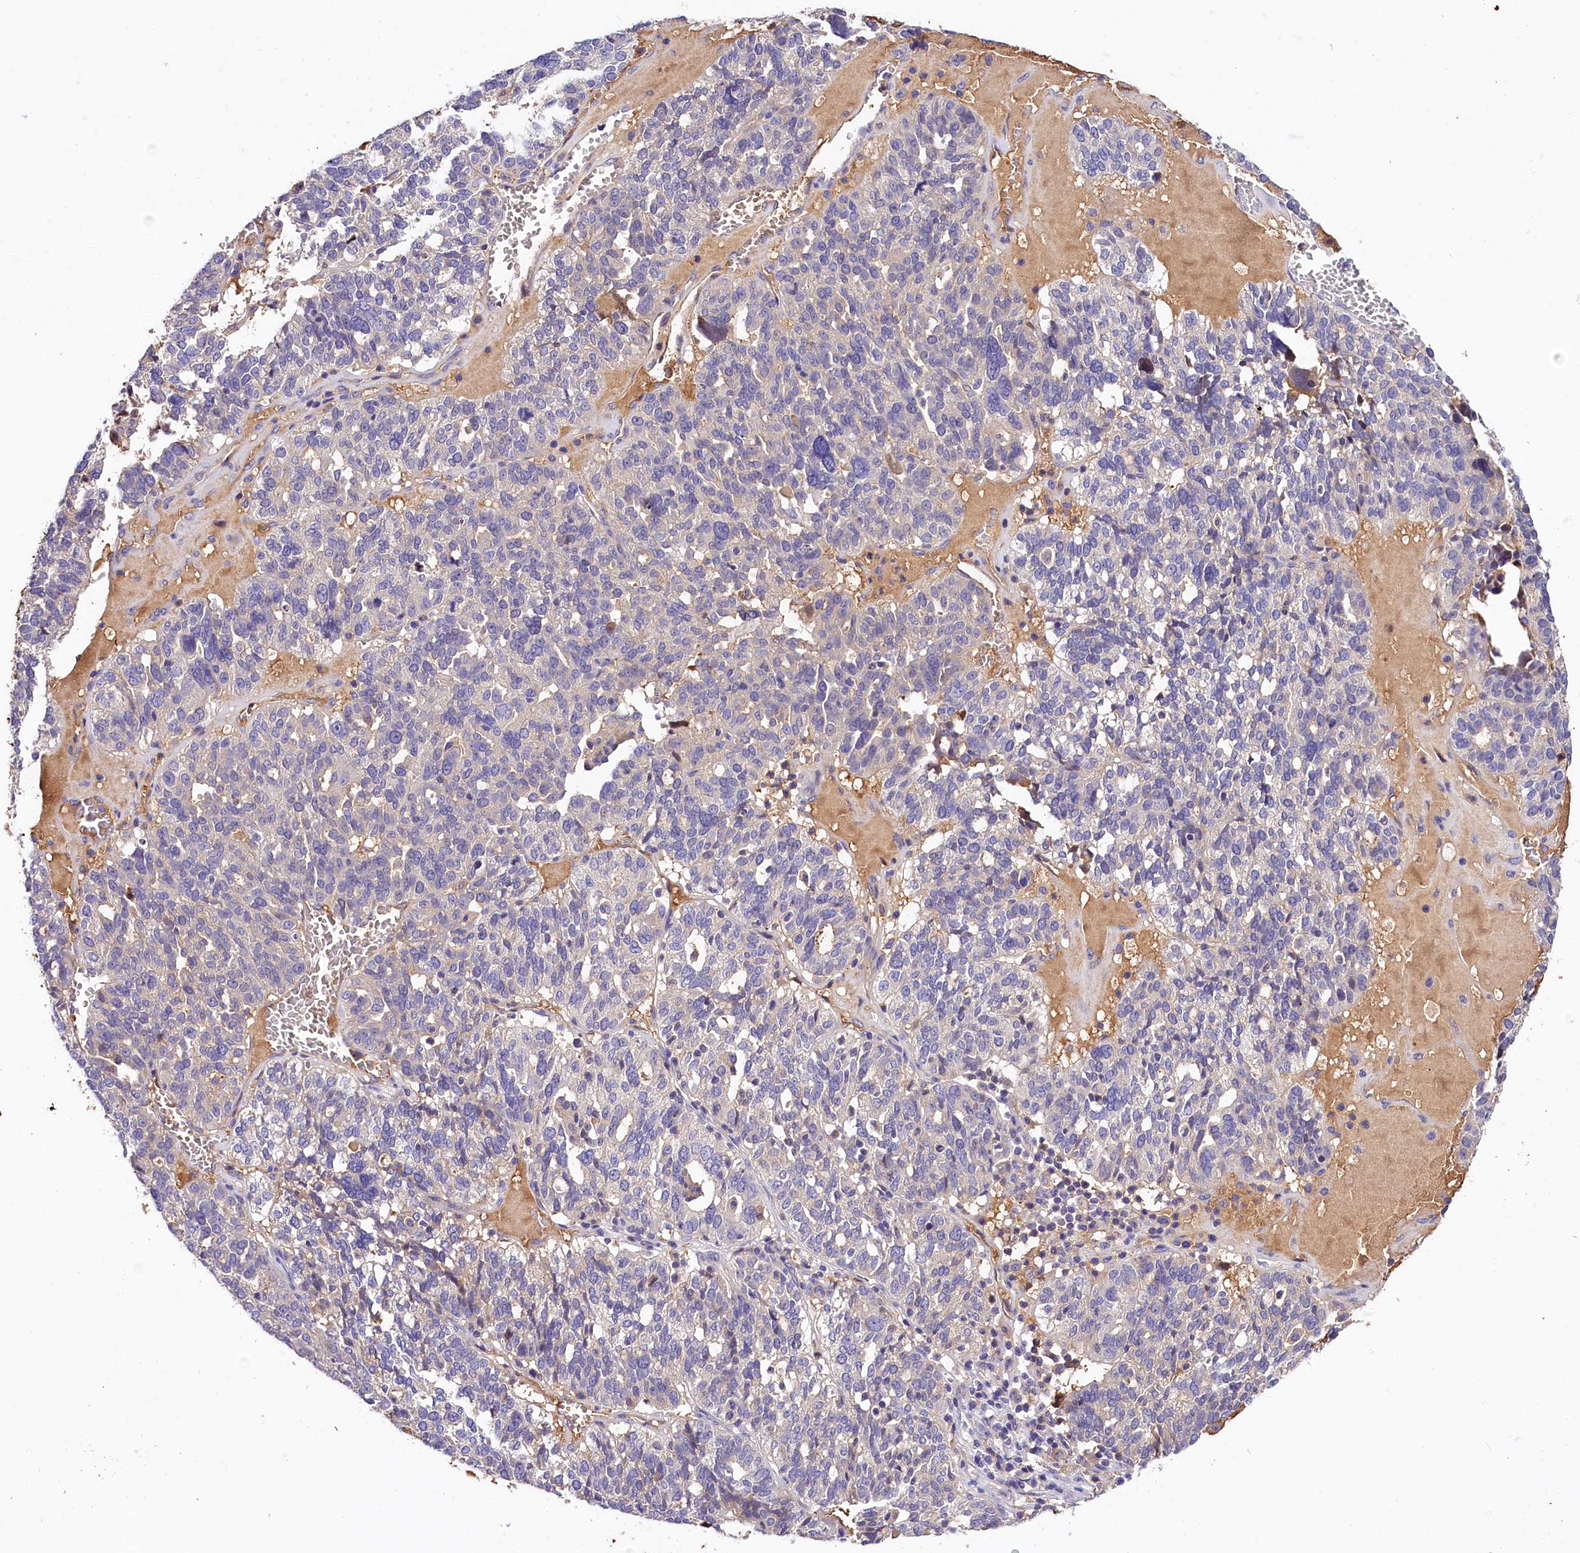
{"staining": {"intensity": "negative", "quantity": "none", "location": "none"}, "tissue": "ovarian cancer", "cell_type": "Tumor cells", "image_type": "cancer", "snomed": [{"axis": "morphology", "description": "Cystadenocarcinoma, serous, NOS"}, {"axis": "topography", "description": "Ovary"}], "caption": "This is an immunohistochemistry image of ovarian cancer. There is no staining in tumor cells.", "gene": "ARMC6", "patient": {"sex": "female", "age": 59}}